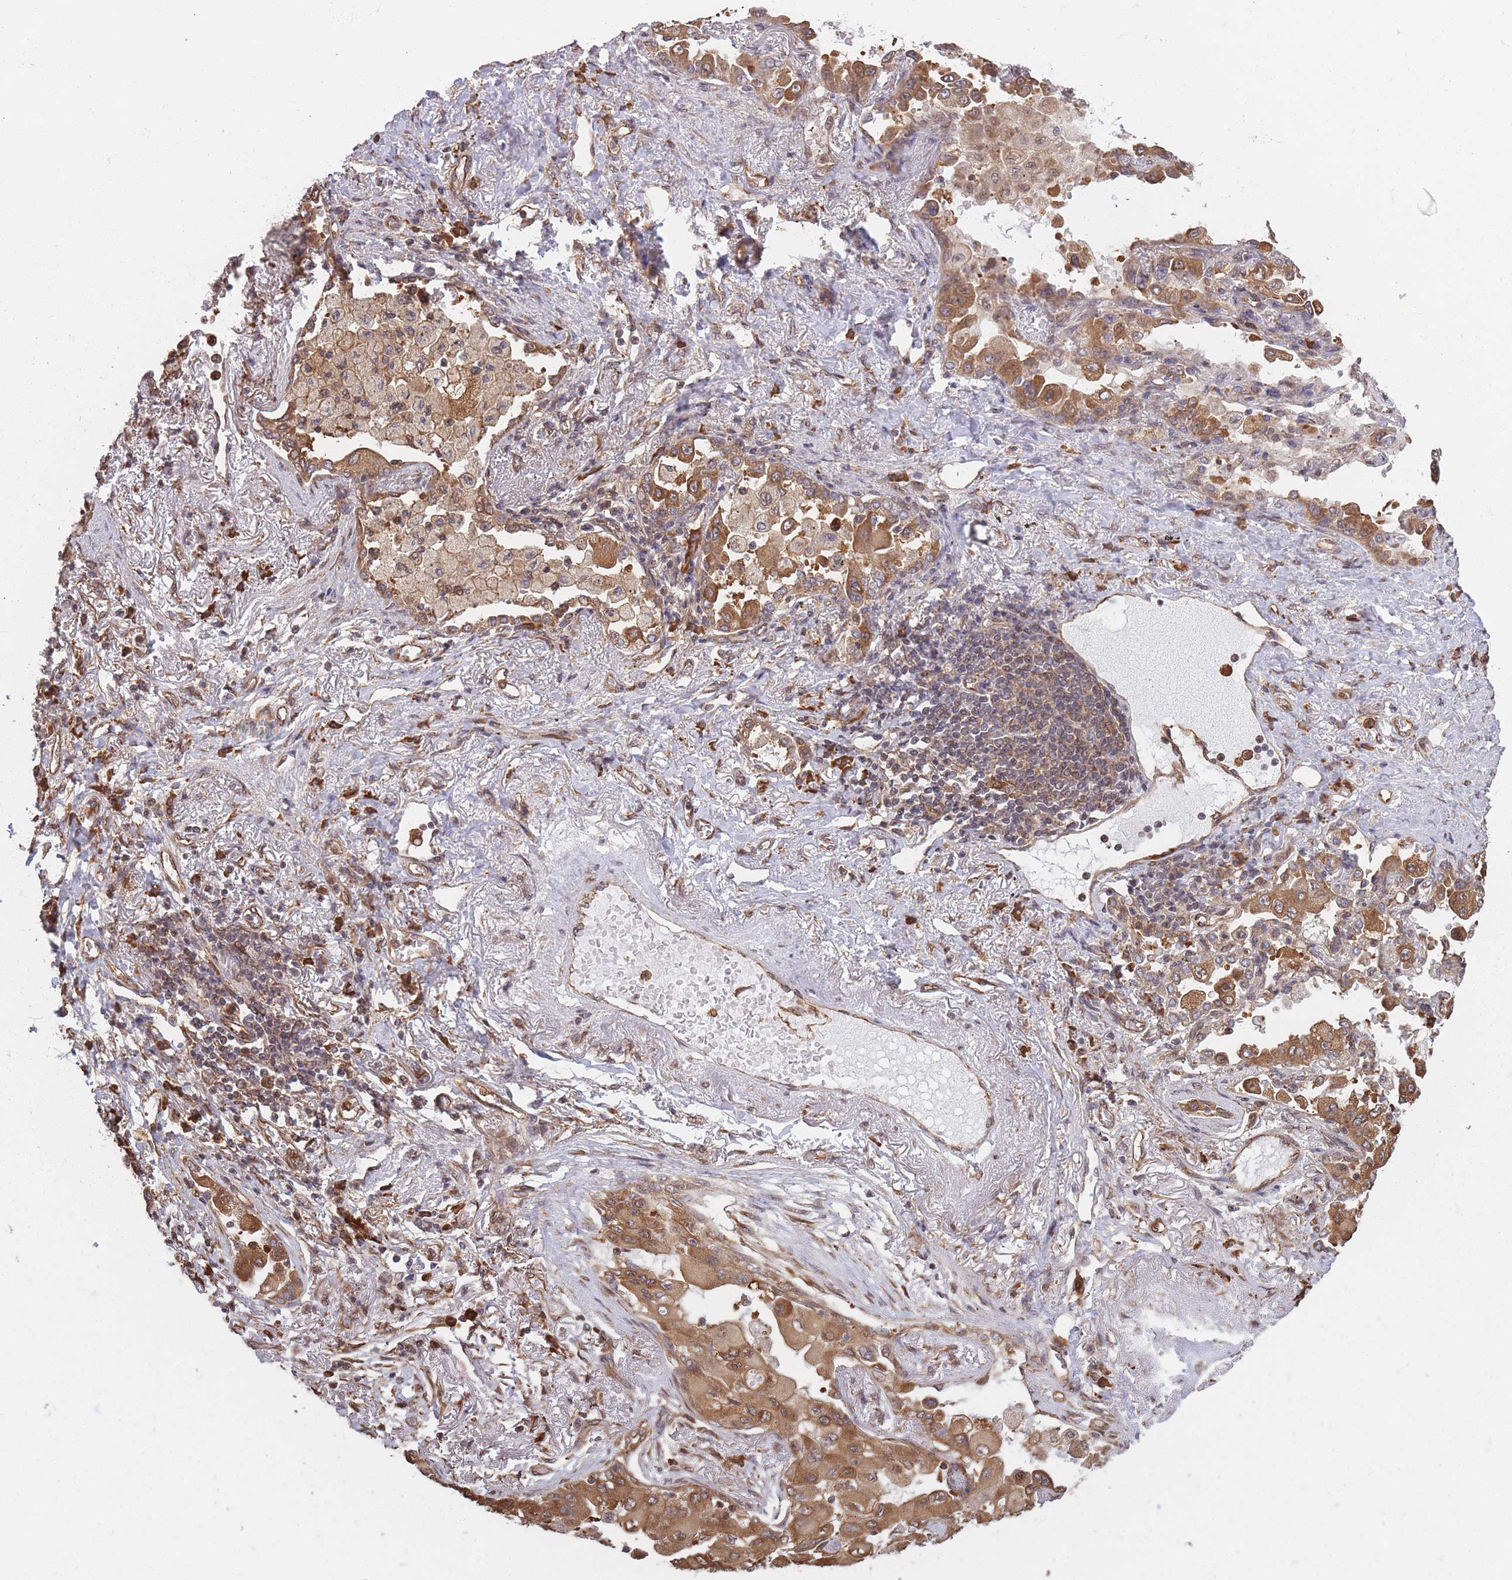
{"staining": {"intensity": "moderate", "quantity": ">75%", "location": "cytoplasmic/membranous"}, "tissue": "lung cancer", "cell_type": "Tumor cells", "image_type": "cancer", "snomed": [{"axis": "morphology", "description": "Squamous cell carcinoma, NOS"}, {"axis": "topography", "description": "Lung"}], "caption": "Human lung cancer stained for a protein (brown) reveals moderate cytoplasmic/membranous positive positivity in approximately >75% of tumor cells.", "gene": "ARL13B", "patient": {"sex": "male", "age": 74}}